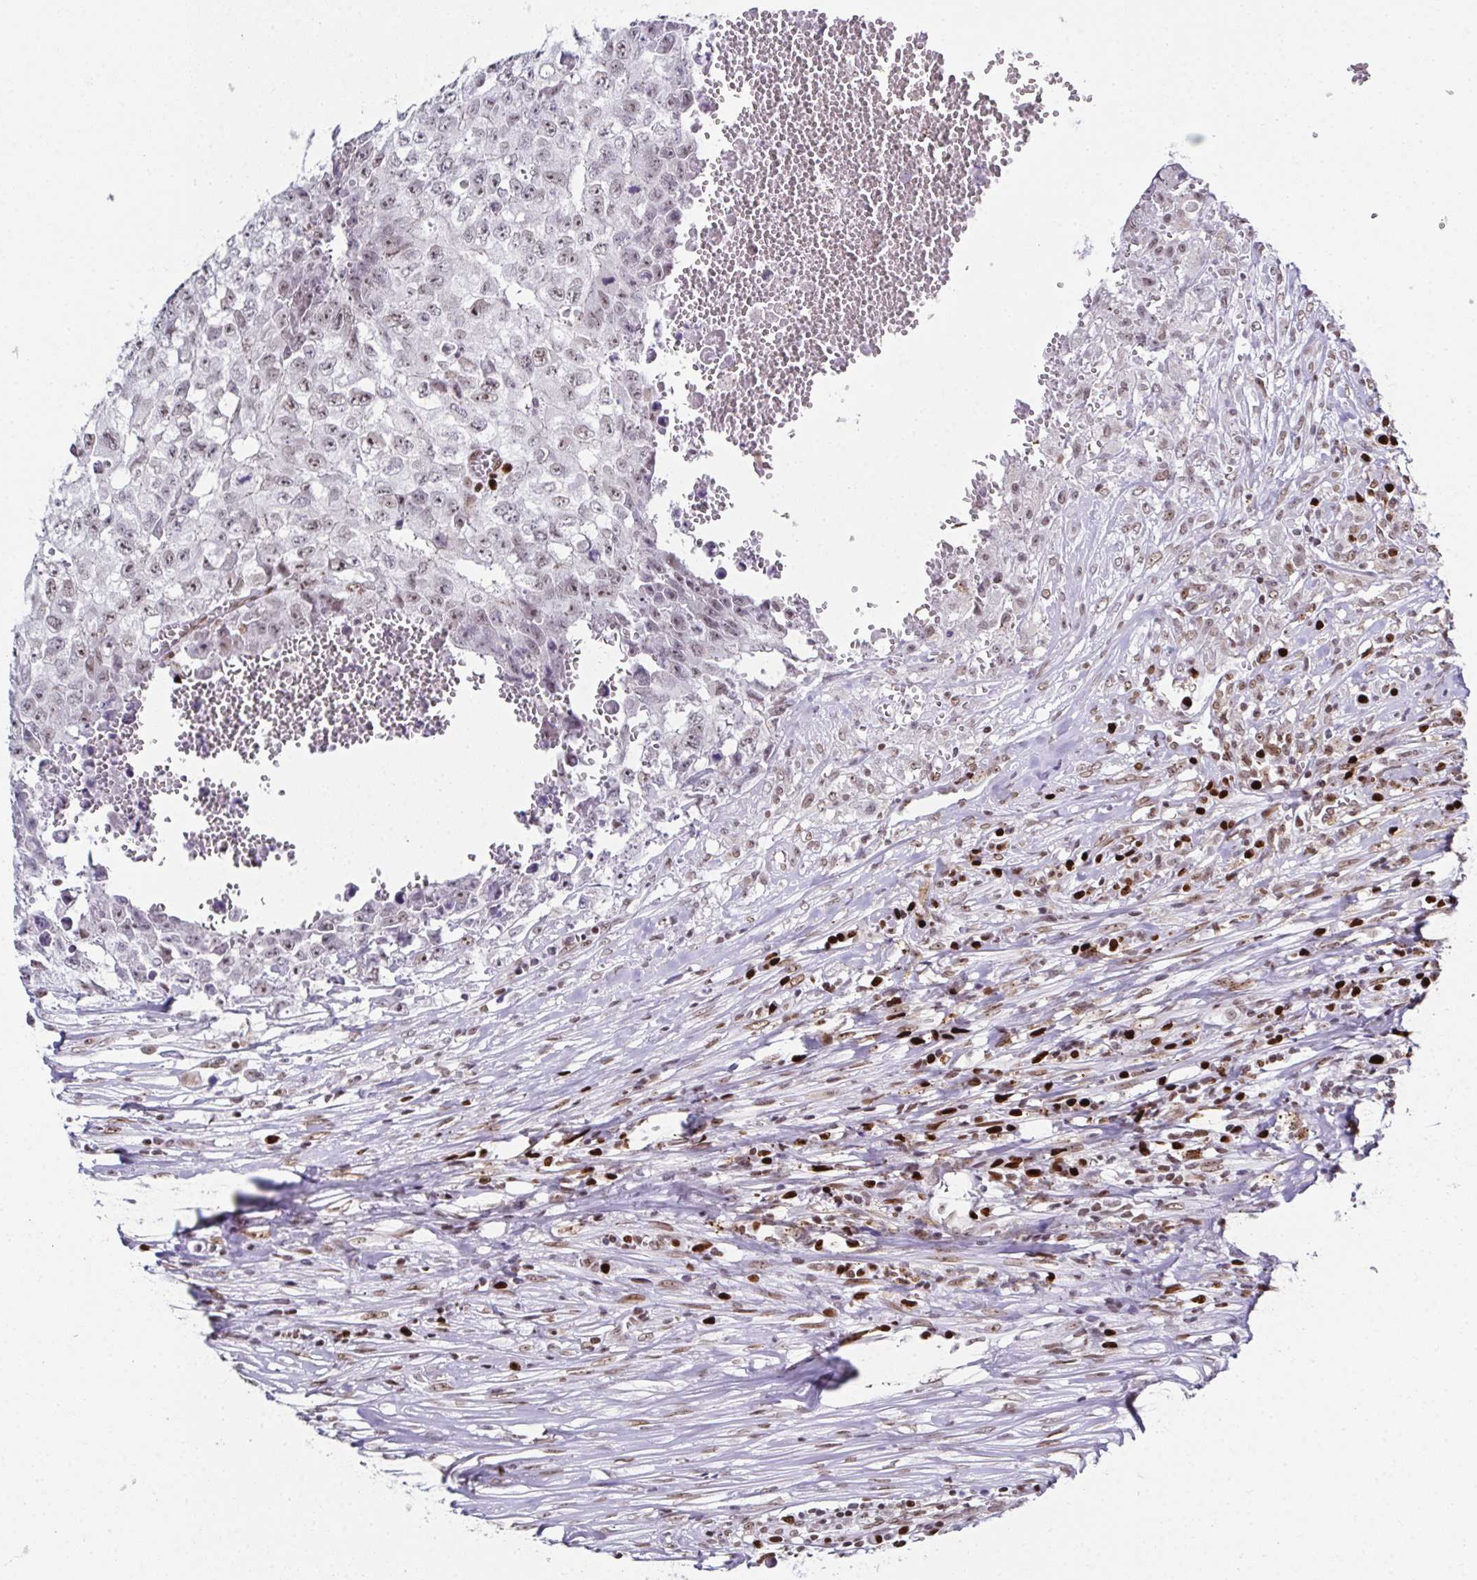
{"staining": {"intensity": "weak", "quantity": "<25%", "location": "nuclear"}, "tissue": "testis cancer", "cell_type": "Tumor cells", "image_type": "cancer", "snomed": [{"axis": "morphology", "description": "Carcinoma, Embryonal, NOS"}, {"axis": "morphology", "description": "Teratoma, malignant, NOS"}, {"axis": "topography", "description": "Testis"}], "caption": "High power microscopy histopathology image of an immunohistochemistry histopathology image of testis cancer (embryonal carcinoma), revealing no significant positivity in tumor cells.", "gene": "RB1", "patient": {"sex": "male", "age": 24}}